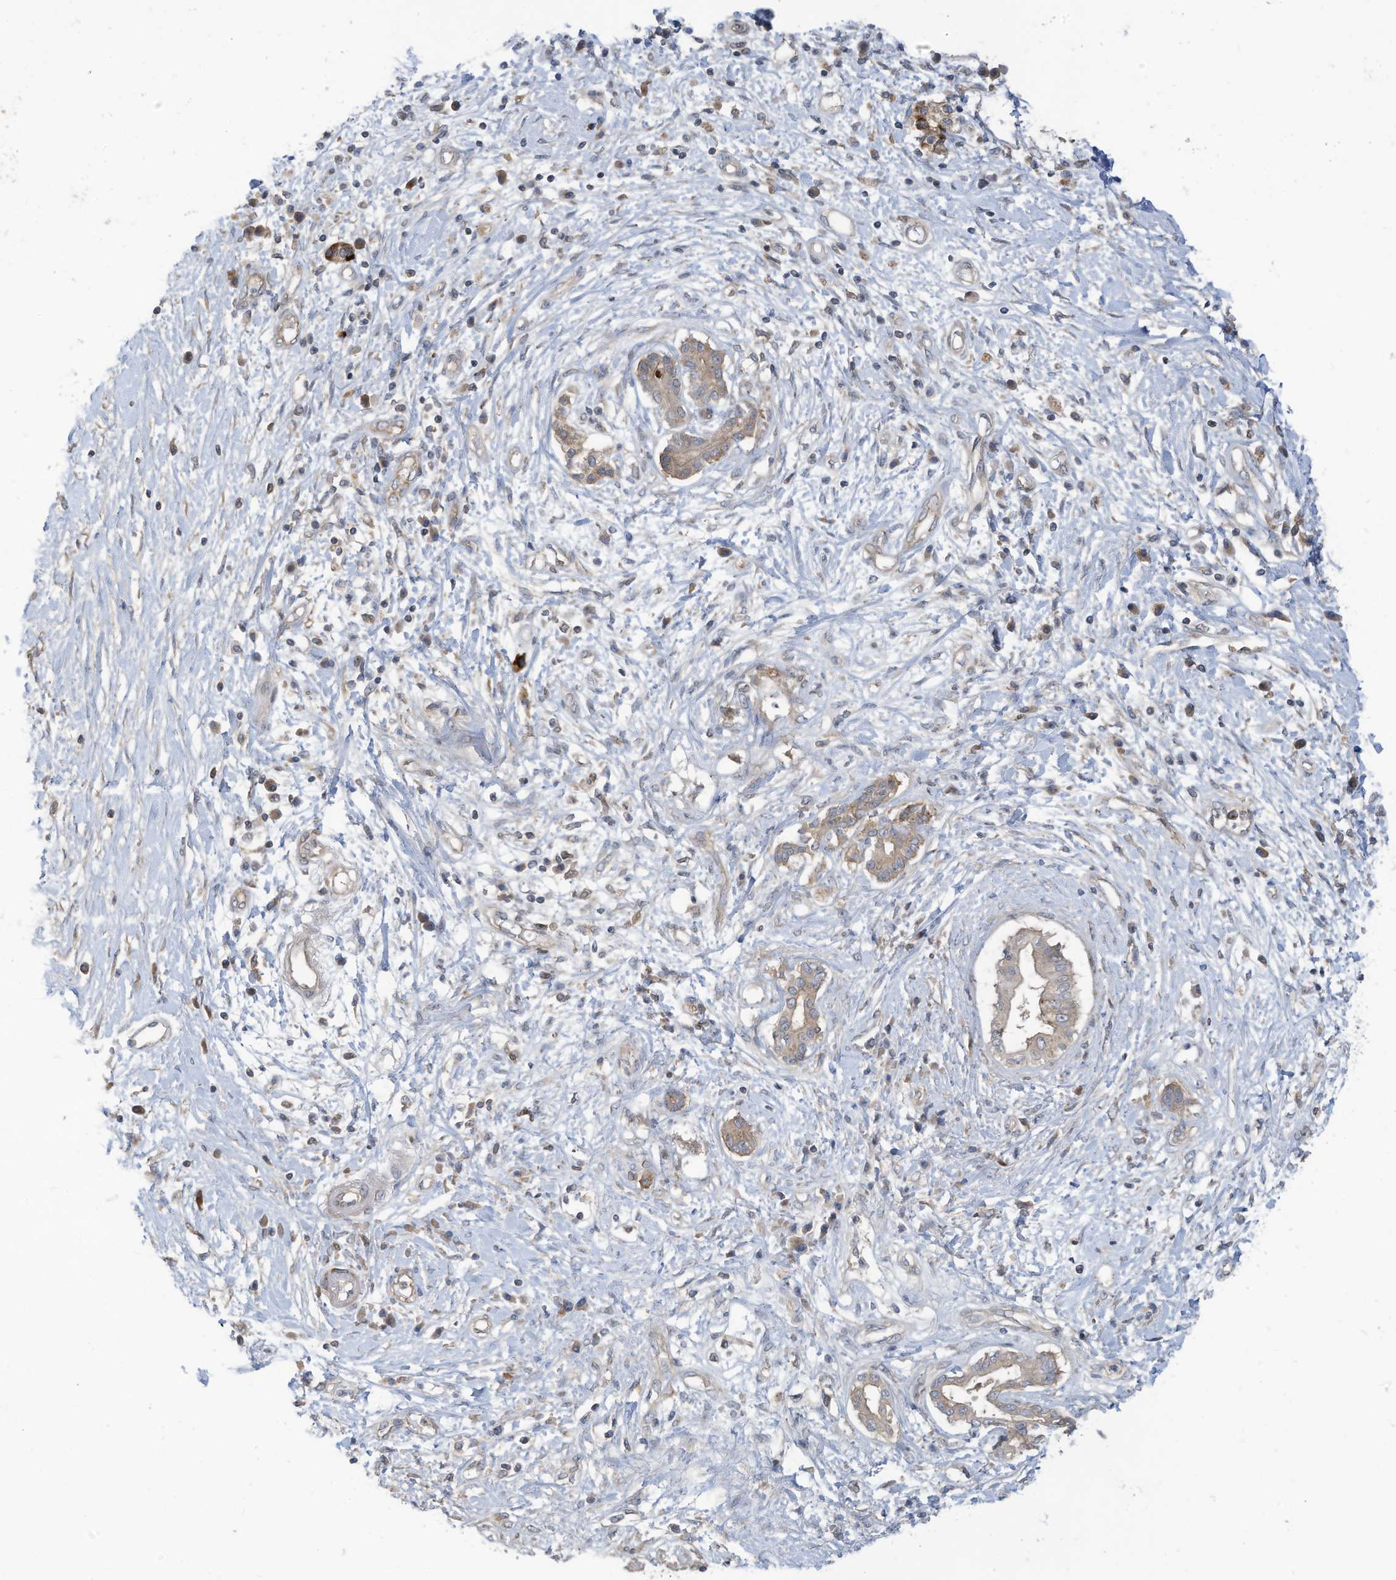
{"staining": {"intensity": "weak", "quantity": ">75%", "location": "cytoplasmic/membranous"}, "tissue": "pancreatic cancer", "cell_type": "Tumor cells", "image_type": "cancer", "snomed": [{"axis": "morphology", "description": "Adenocarcinoma, NOS"}, {"axis": "topography", "description": "Pancreas"}], "caption": "This is a micrograph of IHC staining of pancreatic cancer, which shows weak expression in the cytoplasmic/membranous of tumor cells.", "gene": "SCGB1D2", "patient": {"sex": "female", "age": 56}}